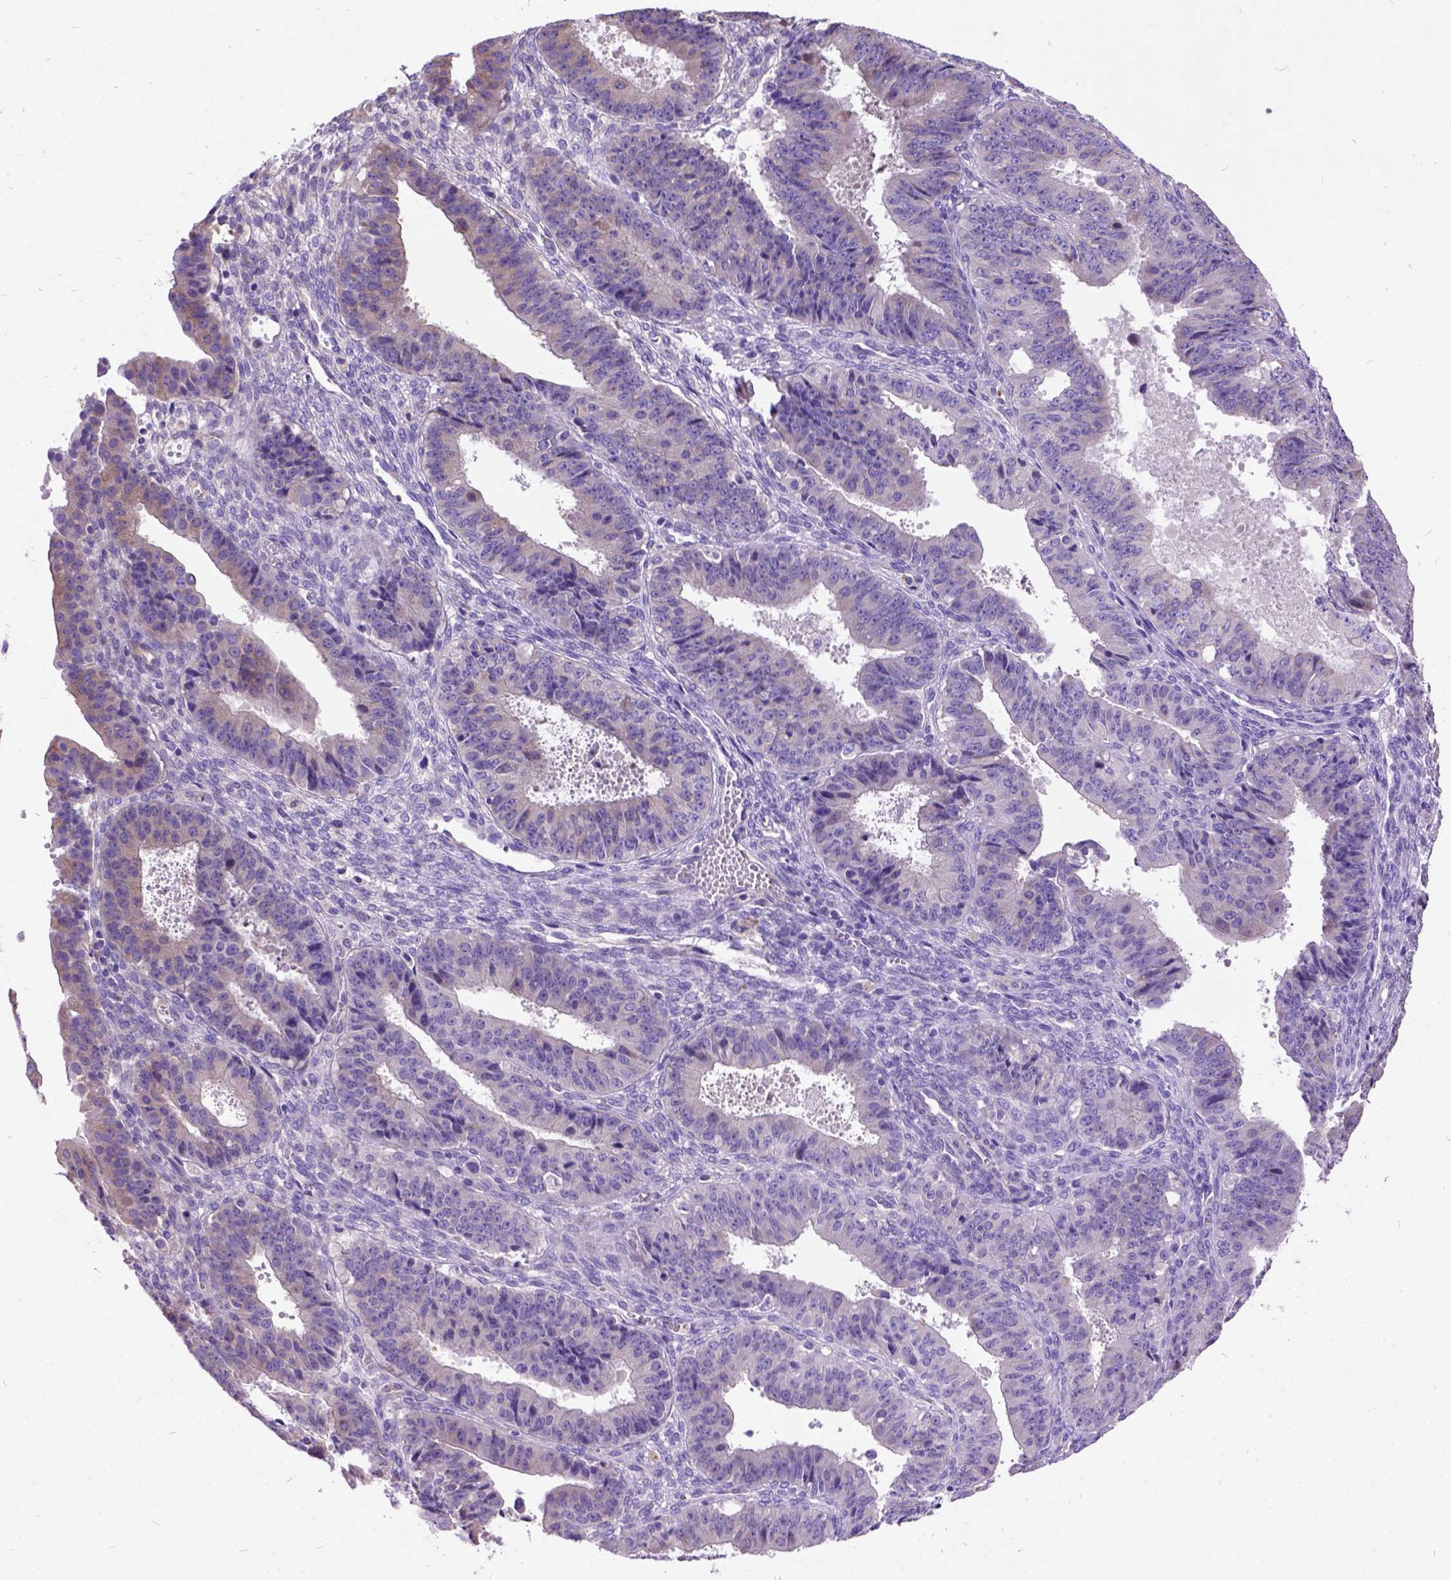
{"staining": {"intensity": "weak", "quantity": "<25%", "location": "cytoplasmic/membranous"}, "tissue": "ovarian cancer", "cell_type": "Tumor cells", "image_type": "cancer", "snomed": [{"axis": "morphology", "description": "Carcinoma, endometroid"}, {"axis": "topography", "description": "Ovary"}], "caption": "The immunohistochemistry (IHC) histopathology image has no significant staining in tumor cells of ovarian cancer (endometroid carcinoma) tissue. (DAB (3,3'-diaminobenzidine) immunohistochemistry (IHC), high magnification).", "gene": "CFAP54", "patient": {"sex": "female", "age": 42}}